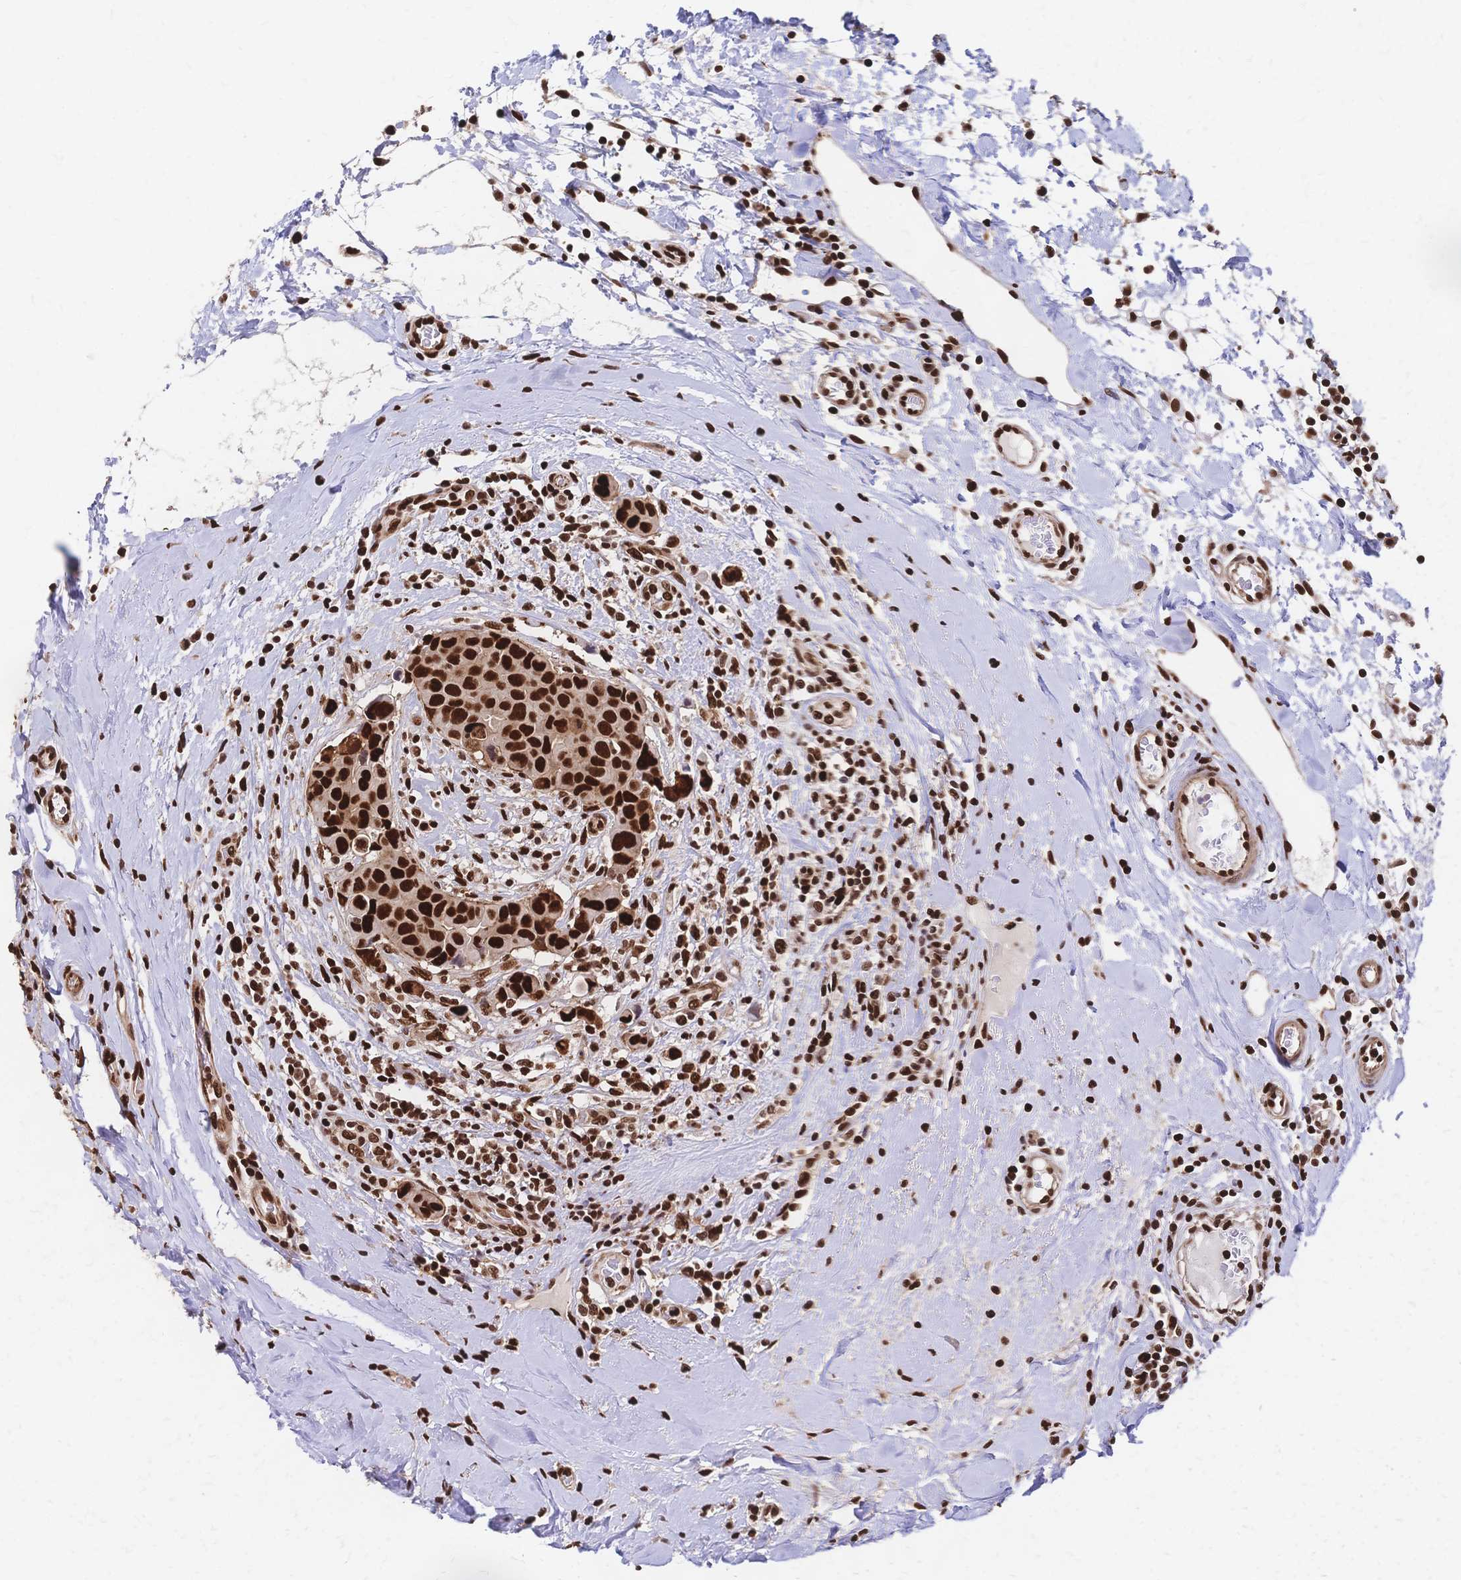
{"staining": {"intensity": "strong", "quantity": ">75%", "location": "nuclear"}, "tissue": "breast cancer", "cell_type": "Tumor cells", "image_type": "cancer", "snomed": [{"axis": "morphology", "description": "Duct carcinoma"}, {"axis": "topography", "description": "Breast"}], "caption": "Immunohistochemical staining of breast invasive ductal carcinoma reveals high levels of strong nuclear protein staining in approximately >75% of tumor cells. (DAB = brown stain, brightfield microscopy at high magnification).", "gene": "HDGF", "patient": {"sex": "female", "age": 24}}